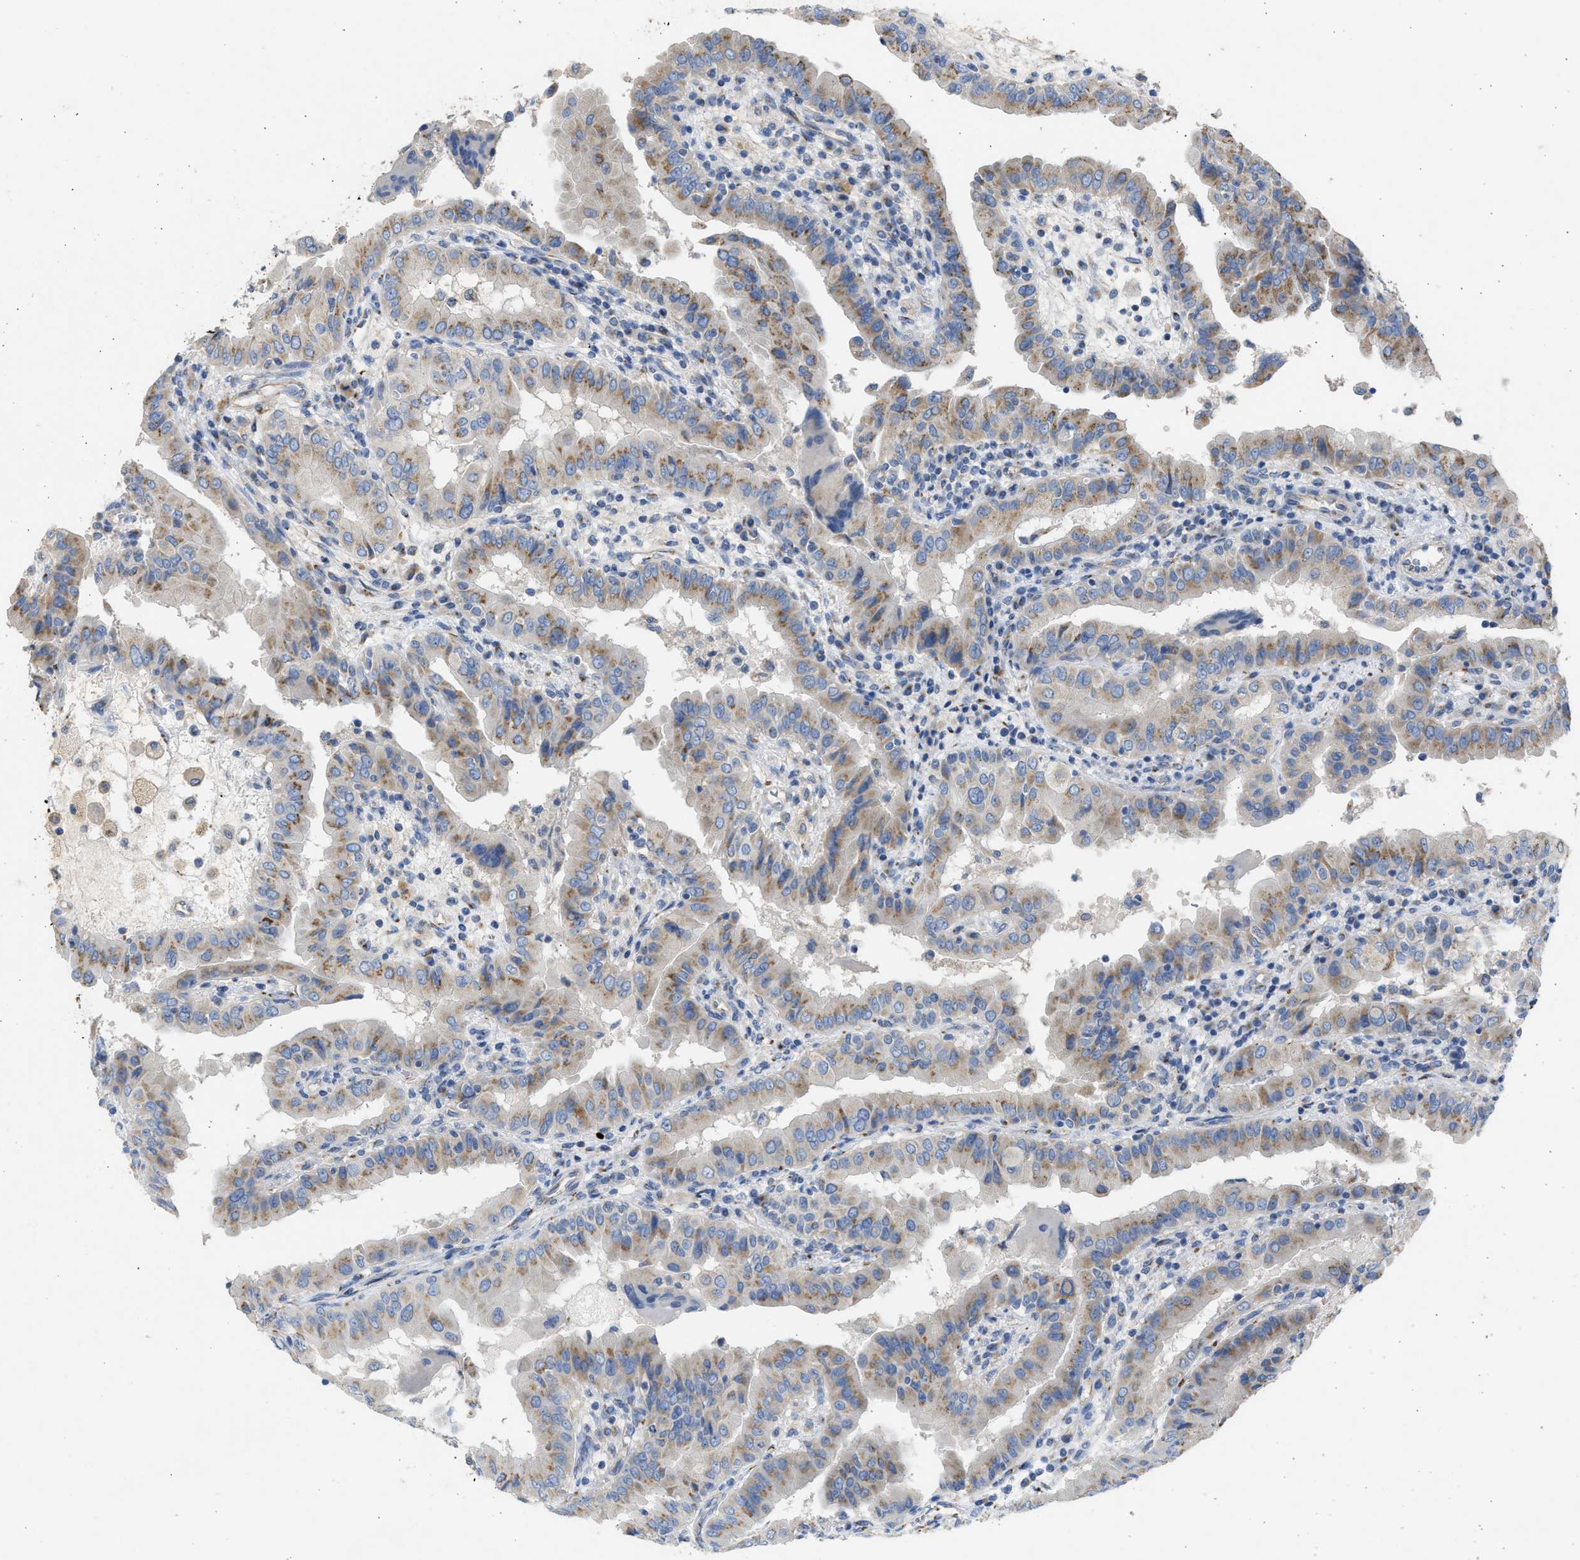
{"staining": {"intensity": "moderate", "quantity": ">75%", "location": "cytoplasmic/membranous"}, "tissue": "thyroid cancer", "cell_type": "Tumor cells", "image_type": "cancer", "snomed": [{"axis": "morphology", "description": "Papillary adenocarcinoma, NOS"}, {"axis": "topography", "description": "Thyroid gland"}], "caption": "Thyroid cancer stained with DAB immunohistochemistry reveals medium levels of moderate cytoplasmic/membranous positivity in approximately >75% of tumor cells.", "gene": "IPO8", "patient": {"sex": "male", "age": 33}}